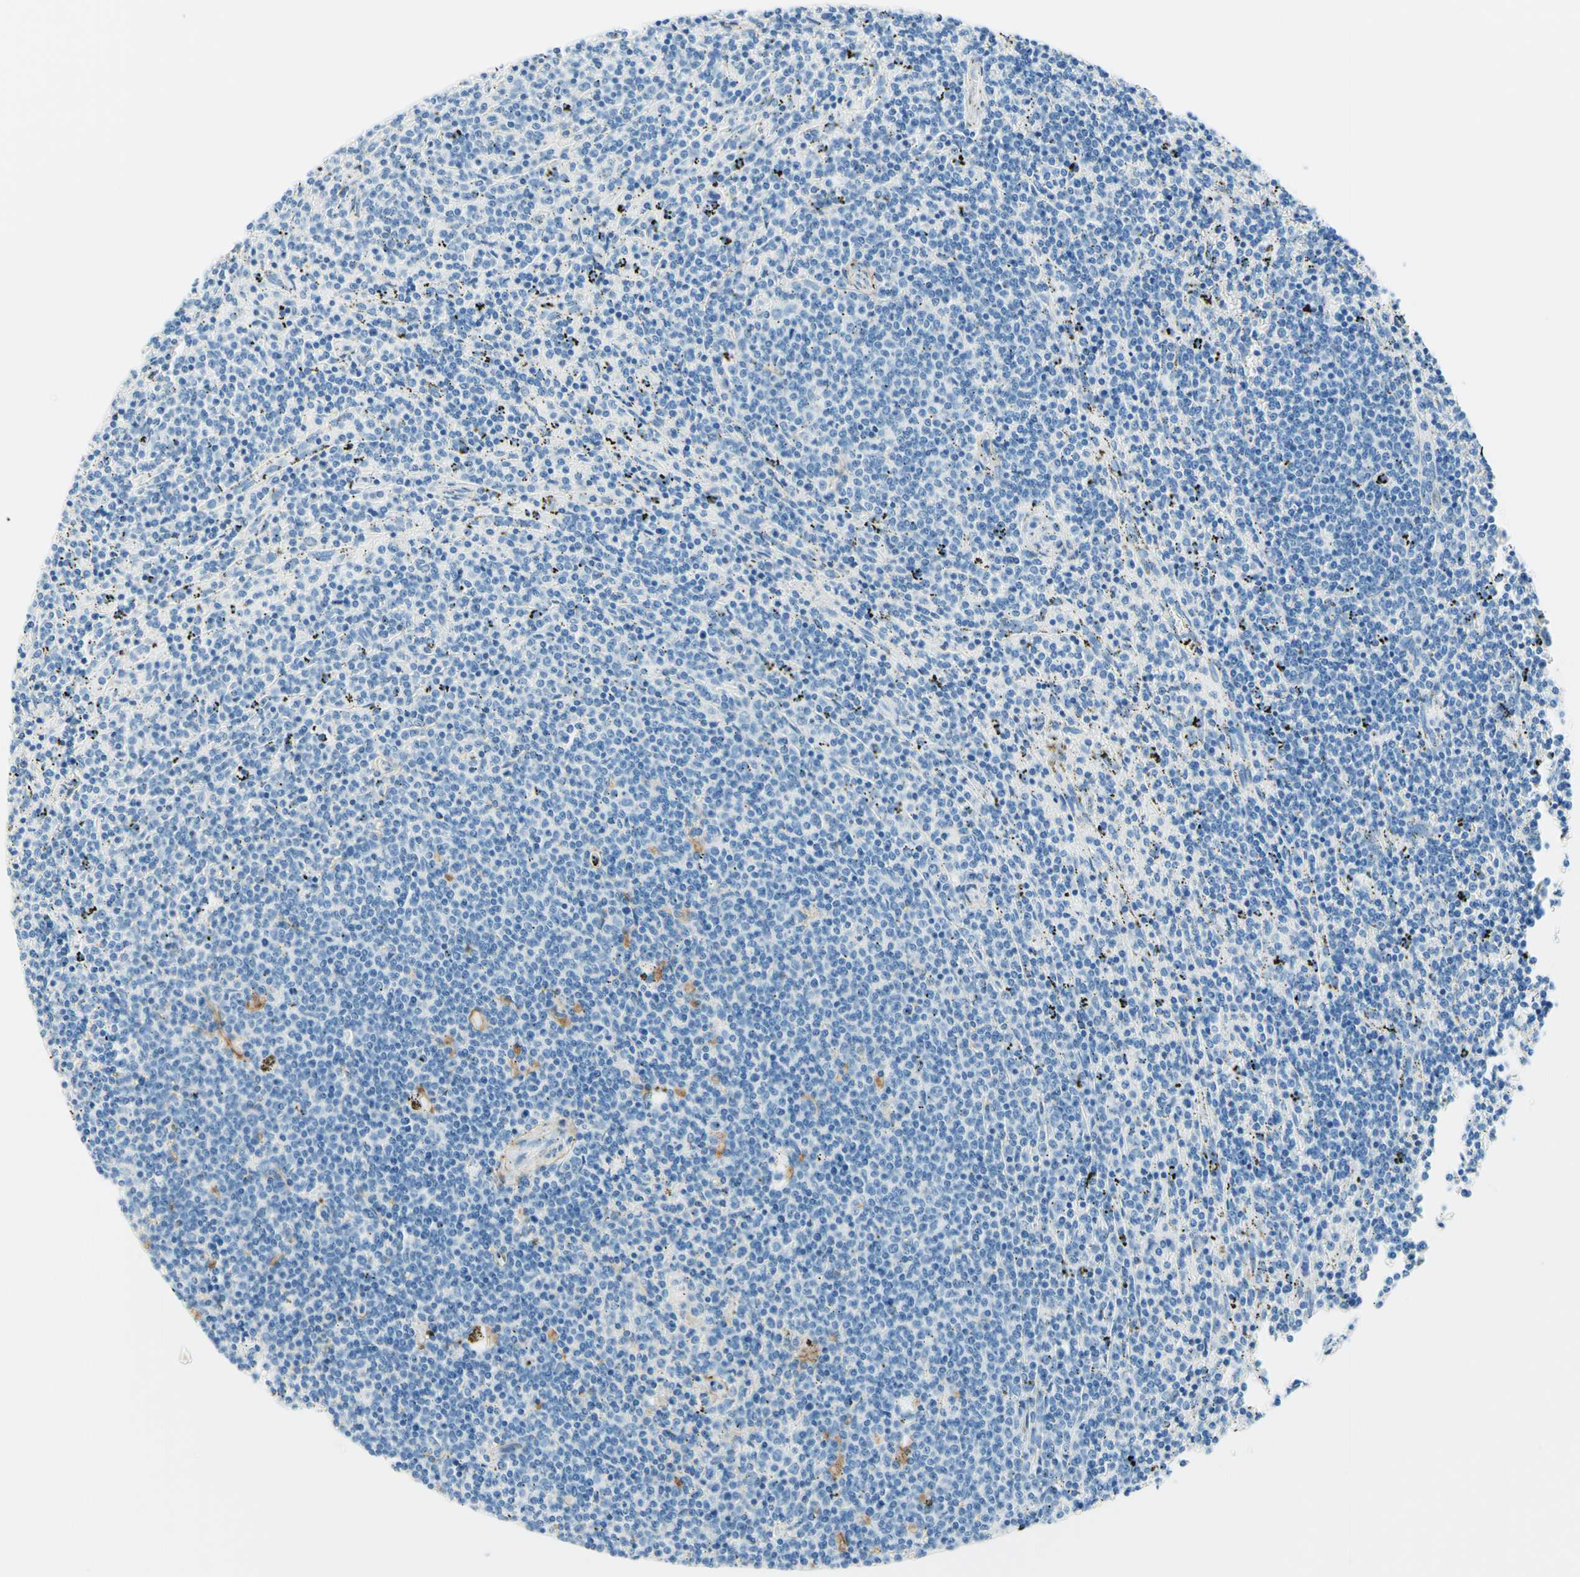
{"staining": {"intensity": "negative", "quantity": "none", "location": "none"}, "tissue": "lymphoma", "cell_type": "Tumor cells", "image_type": "cancer", "snomed": [{"axis": "morphology", "description": "Malignant lymphoma, non-Hodgkin's type, Low grade"}, {"axis": "topography", "description": "Spleen"}], "caption": "Immunohistochemistry image of human lymphoma stained for a protein (brown), which demonstrates no expression in tumor cells. (Brightfield microscopy of DAB (3,3'-diaminobenzidine) immunohistochemistry (IHC) at high magnification).", "gene": "MFAP5", "patient": {"sex": "female", "age": 50}}